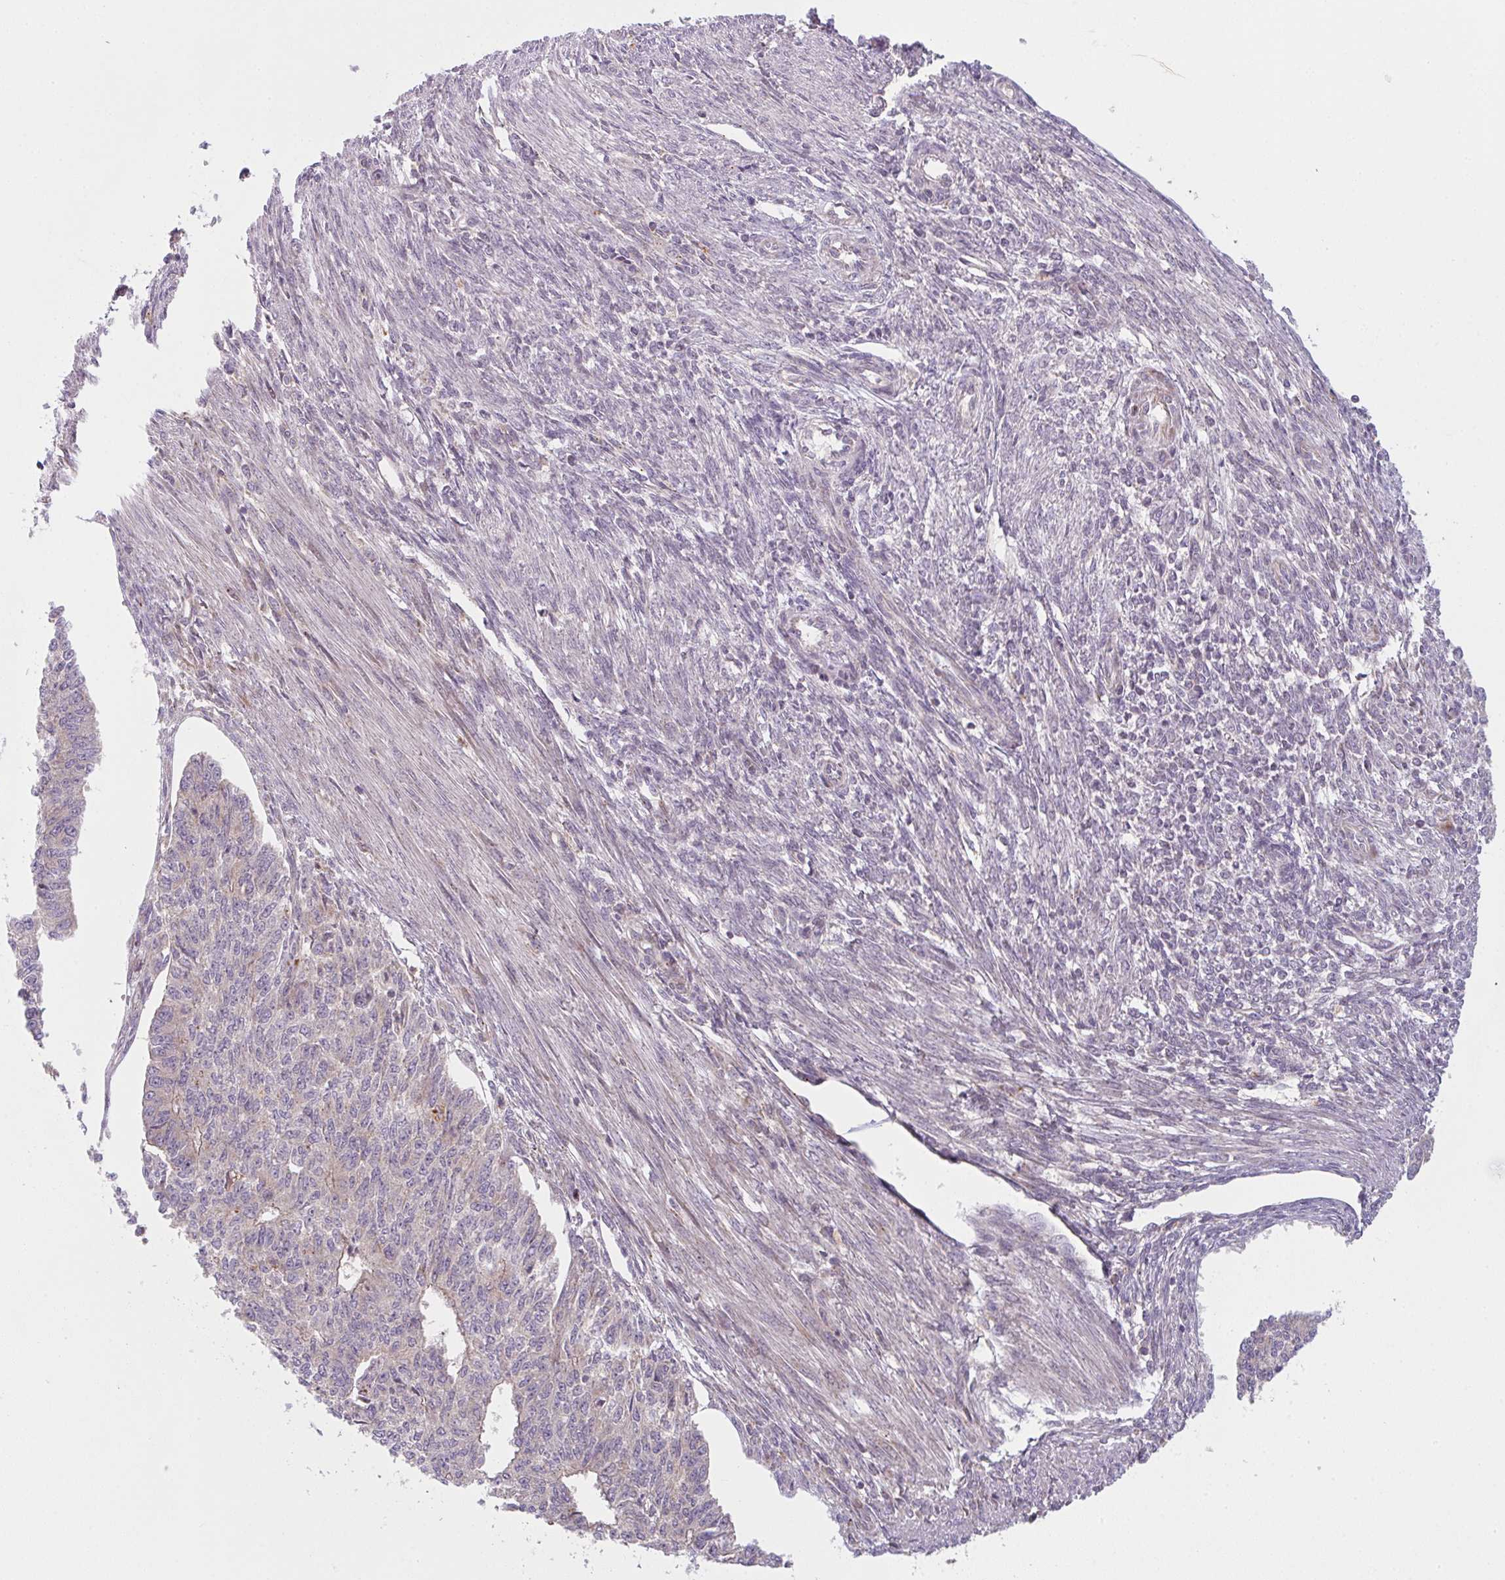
{"staining": {"intensity": "moderate", "quantity": "<25%", "location": "cytoplasmic/membranous"}, "tissue": "endometrial cancer", "cell_type": "Tumor cells", "image_type": "cancer", "snomed": [{"axis": "morphology", "description": "Adenocarcinoma, NOS"}, {"axis": "topography", "description": "Endometrium"}], "caption": "The histopathology image reveals immunohistochemical staining of endometrial cancer (adenocarcinoma). There is moderate cytoplasmic/membranous positivity is present in about <25% of tumor cells.", "gene": "GVQW3", "patient": {"sex": "female", "age": 32}}